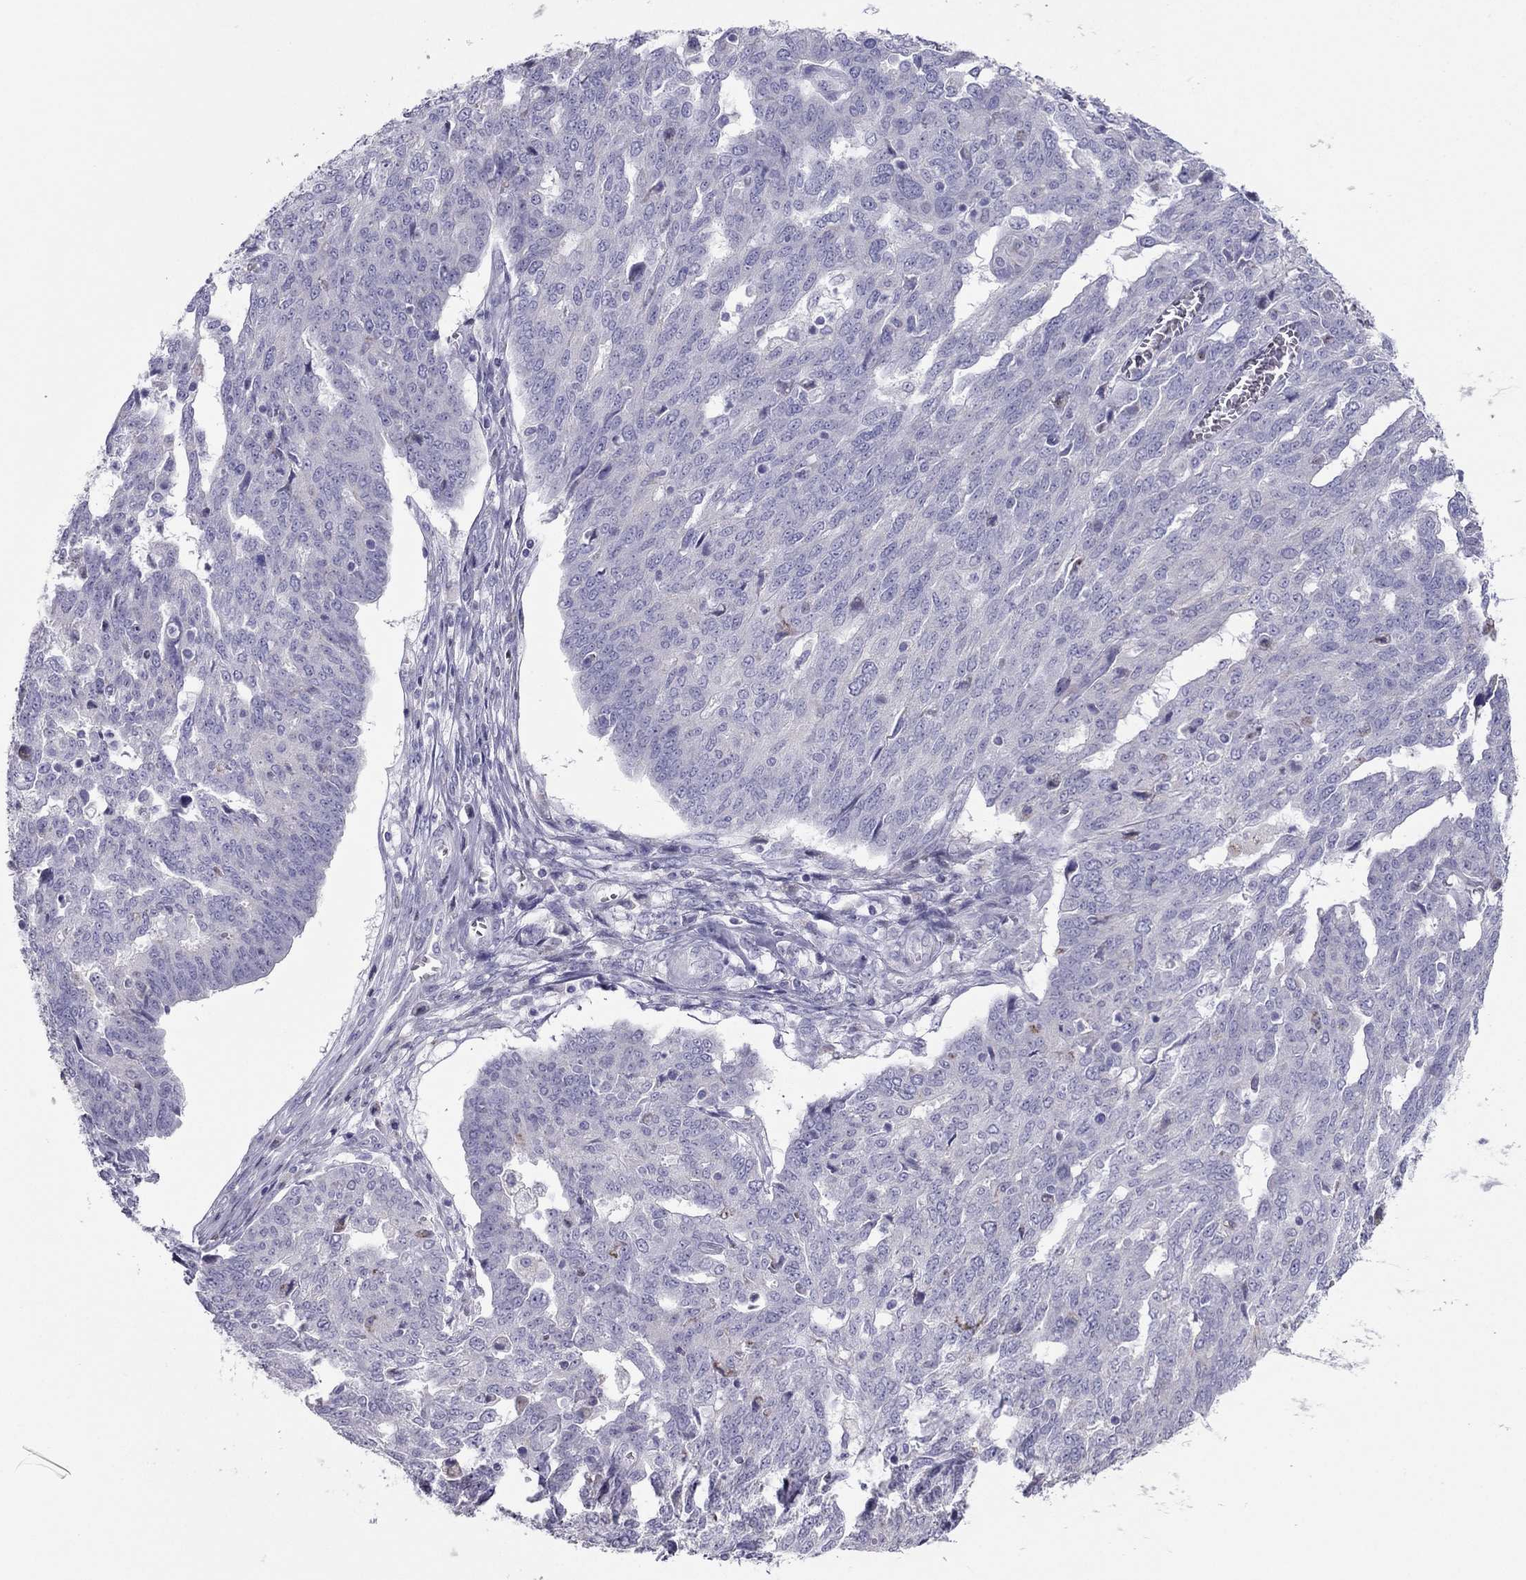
{"staining": {"intensity": "negative", "quantity": "none", "location": "none"}, "tissue": "ovarian cancer", "cell_type": "Tumor cells", "image_type": "cancer", "snomed": [{"axis": "morphology", "description": "Cystadenocarcinoma, serous, NOS"}, {"axis": "topography", "description": "Ovary"}], "caption": "Immunohistochemical staining of human serous cystadenocarcinoma (ovarian) exhibits no significant expression in tumor cells.", "gene": "MAEL", "patient": {"sex": "female", "age": 67}}